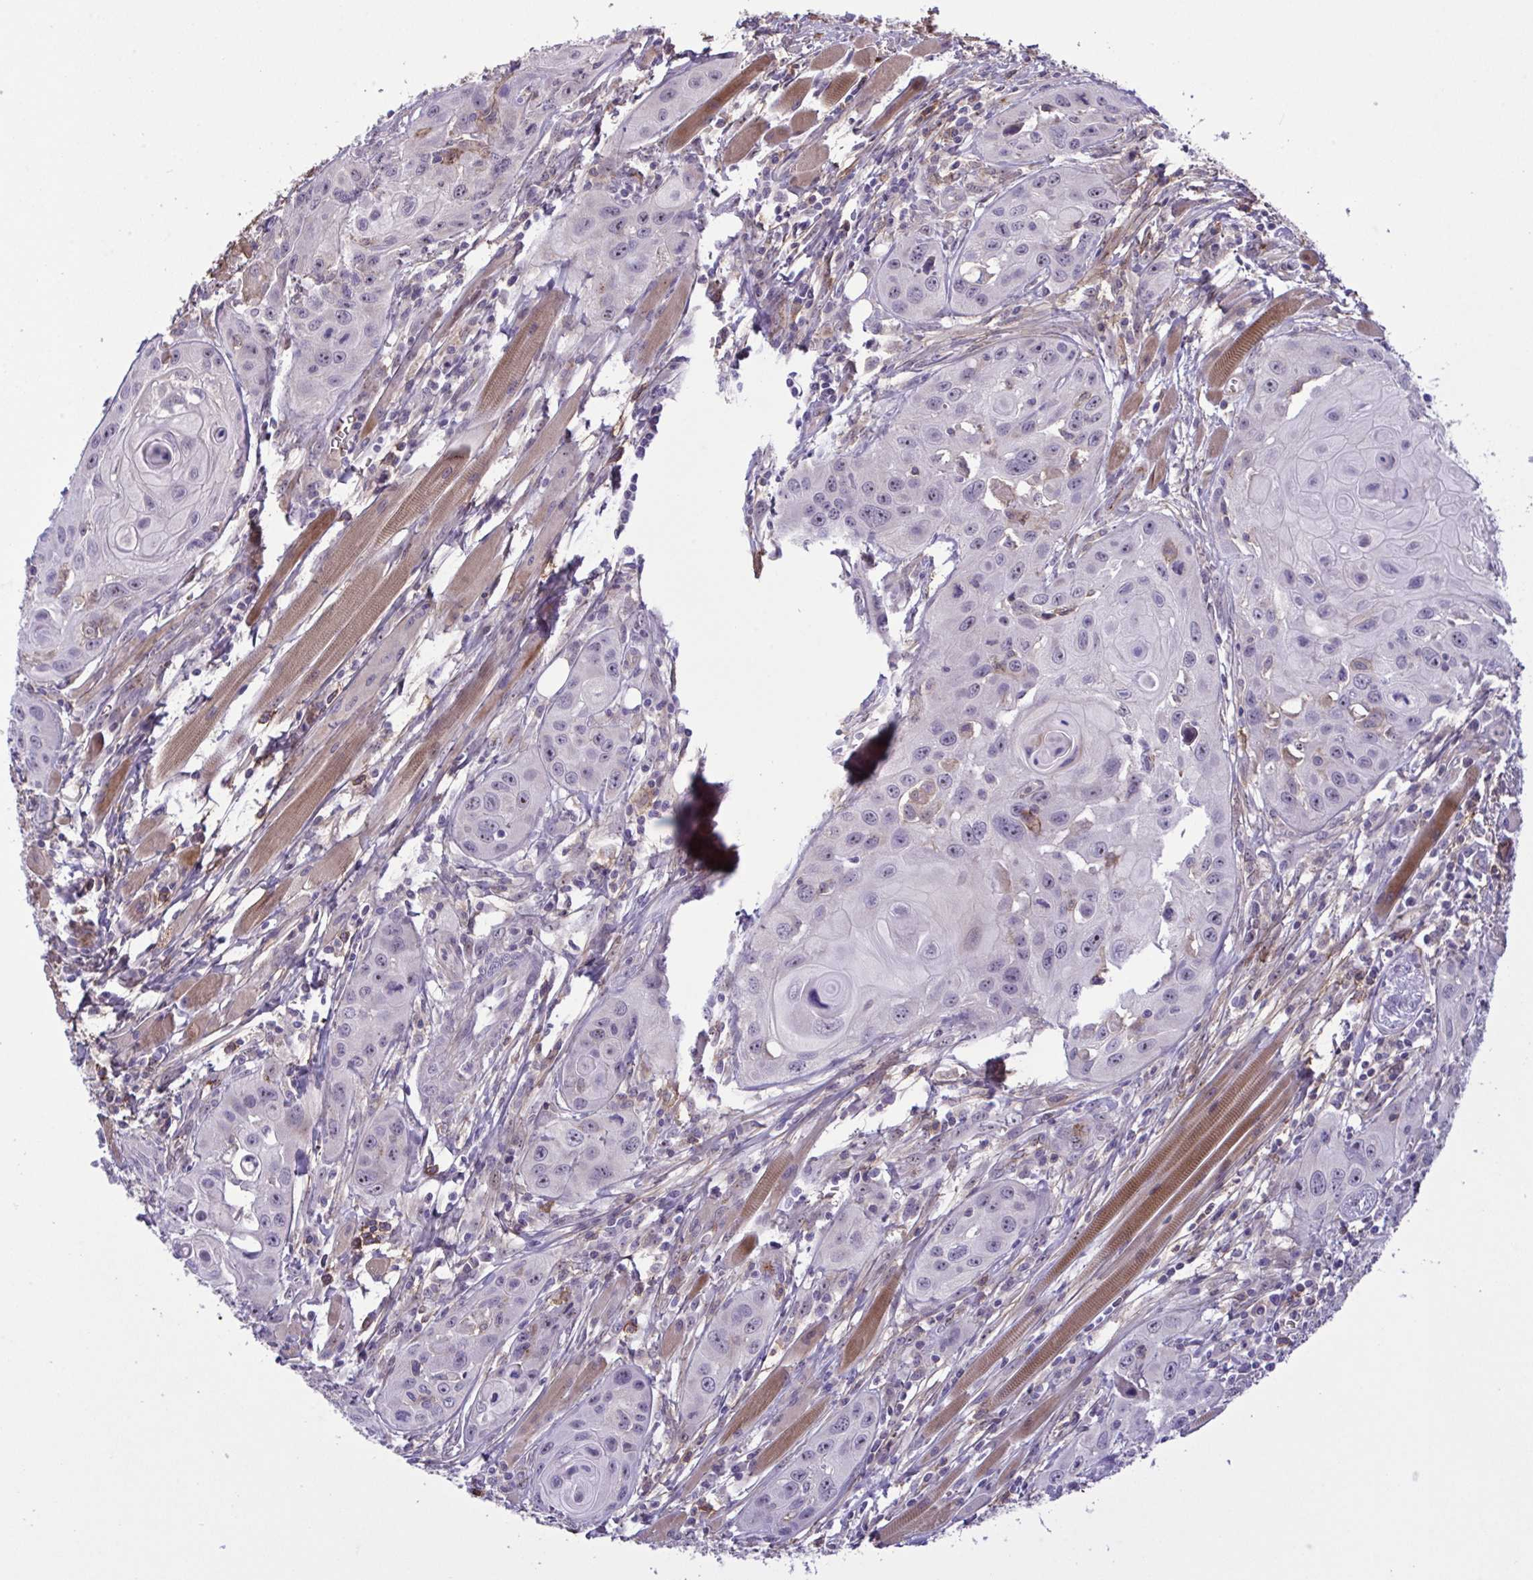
{"staining": {"intensity": "negative", "quantity": "none", "location": "none"}, "tissue": "head and neck cancer", "cell_type": "Tumor cells", "image_type": "cancer", "snomed": [{"axis": "morphology", "description": "Squamous cell carcinoma, NOS"}, {"axis": "topography", "description": "Oral tissue"}, {"axis": "topography", "description": "Head-Neck"}], "caption": "An immunohistochemistry (IHC) micrograph of head and neck squamous cell carcinoma is shown. There is no staining in tumor cells of head and neck squamous cell carcinoma.", "gene": "CD101", "patient": {"sex": "male", "age": 58}}